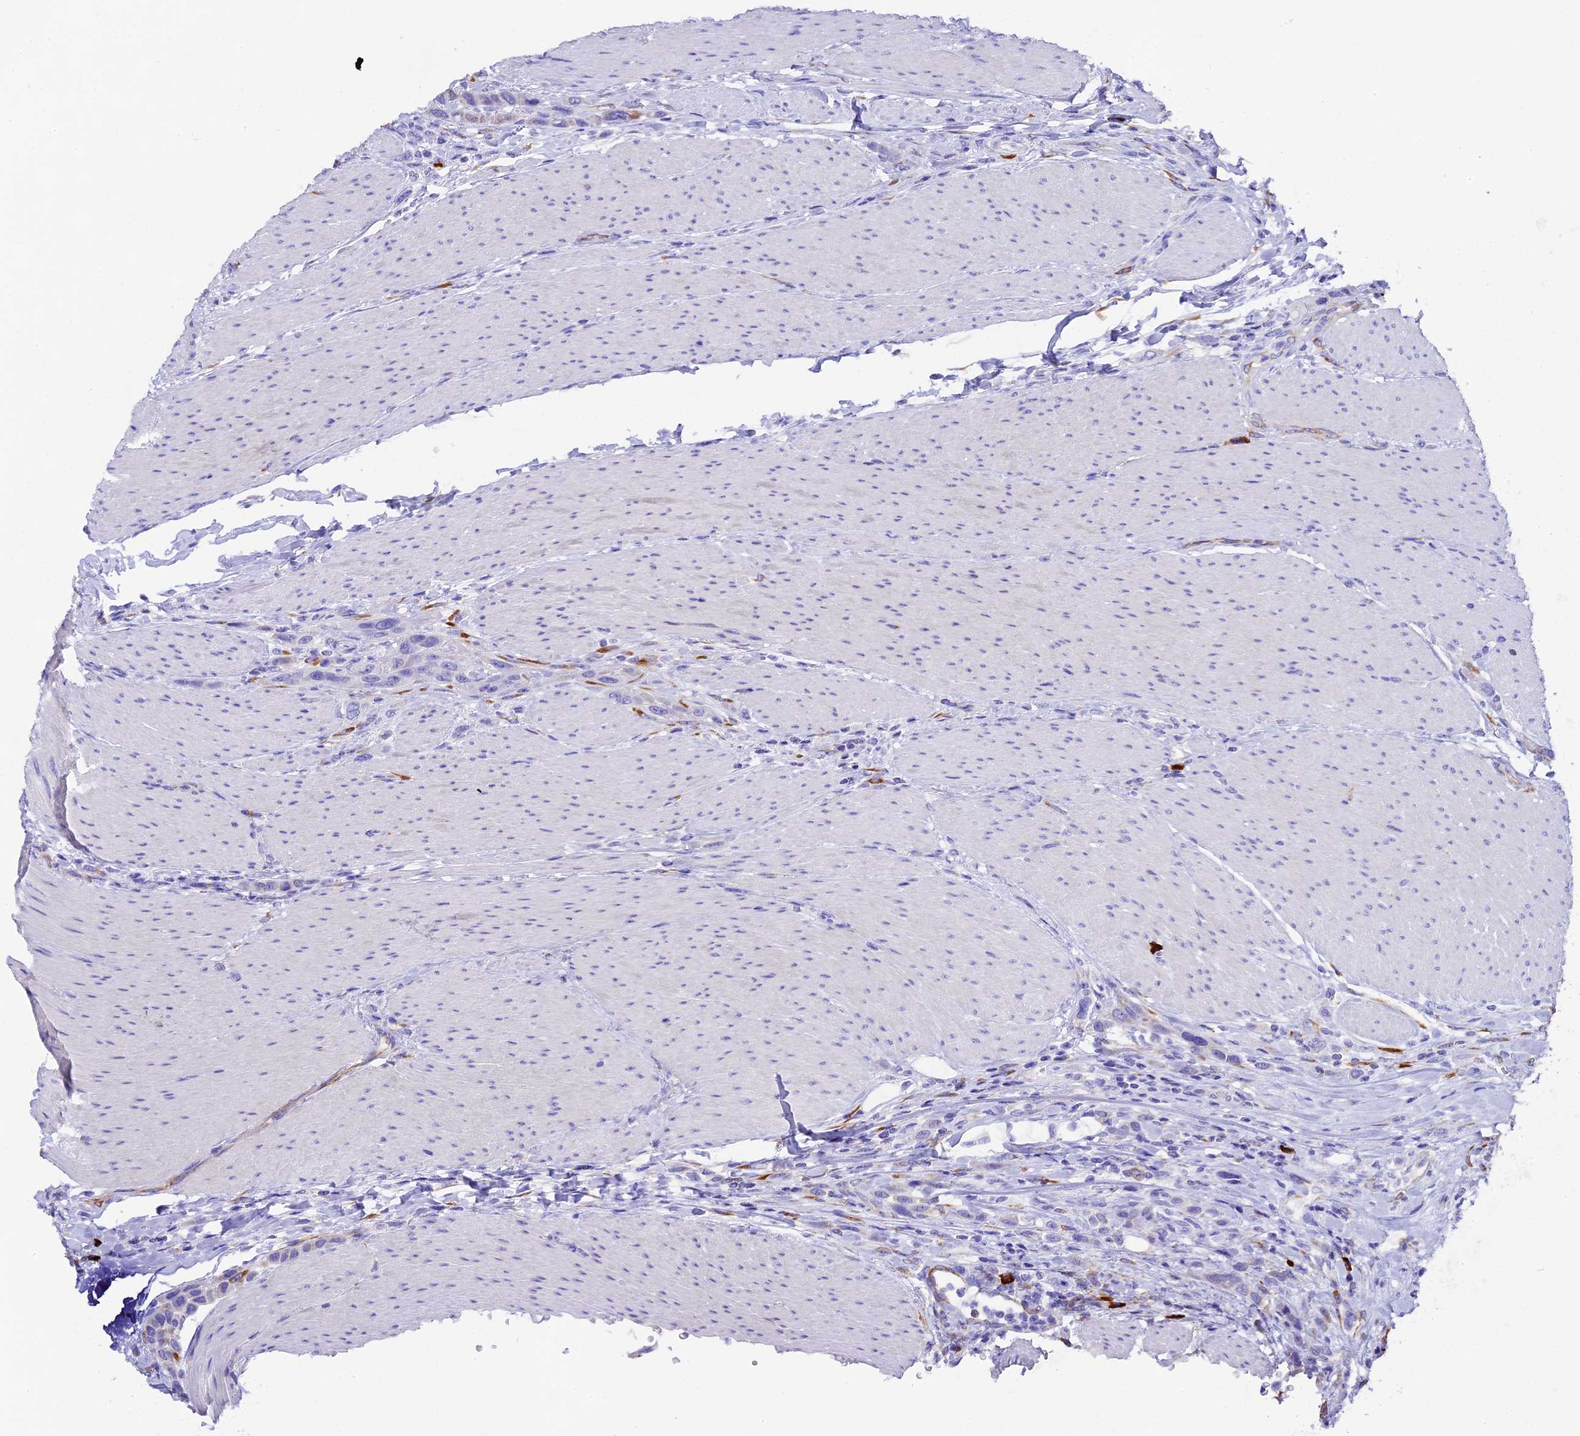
{"staining": {"intensity": "moderate", "quantity": "<25%", "location": "cytoplasmic/membranous"}, "tissue": "urothelial cancer", "cell_type": "Tumor cells", "image_type": "cancer", "snomed": [{"axis": "morphology", "description": "Urothelial carcinoma, High grade"}, {"axis": "topography", "description": "Urinary bladder"}], "caption": "Urothelial cancer was stained to show a protein in brown. There is low levels of moderate cytoplasmic/membranous expression in about <25% of tumor cells.", "gene": "FKBP11", "patient": {"sex": "male", "age": 50}}